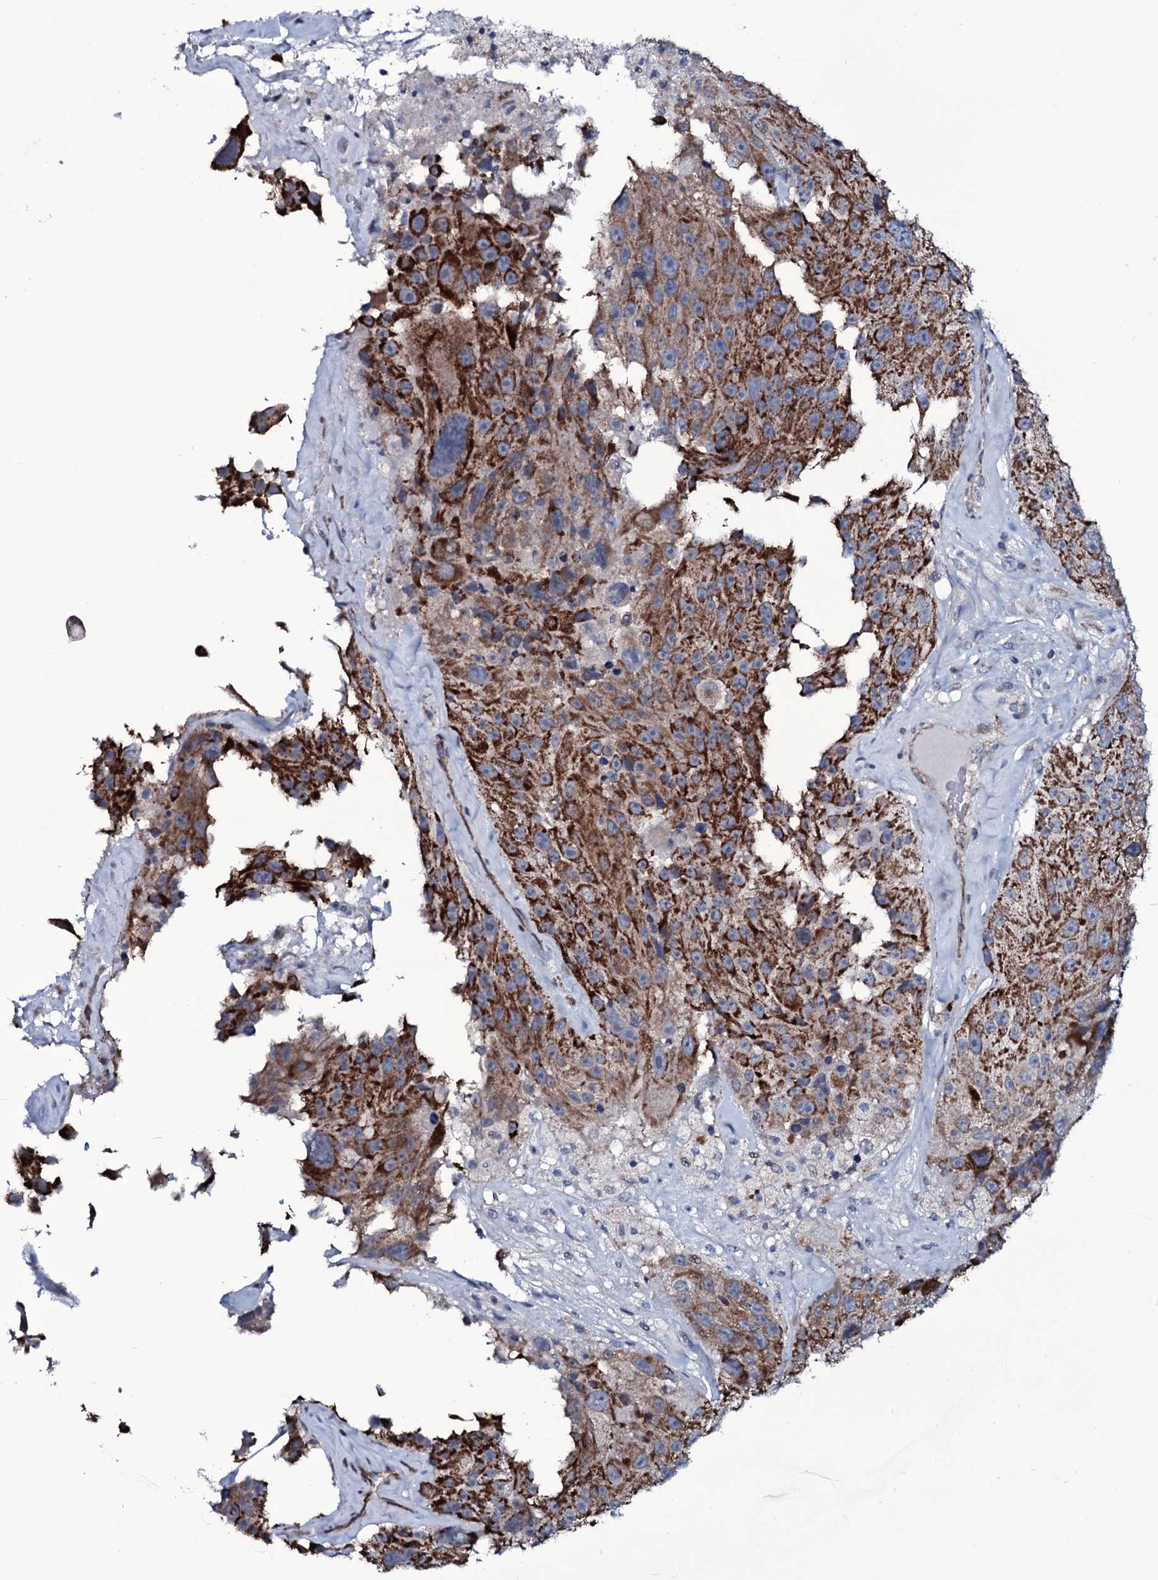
{"staining": {"intensity": "strong", "quantity": ">75%", "location": "cytoplasmic/membranous"}, "tissue": "melanoma", "cell_type": "Tumor cells", "image_type": "cancer", "snomed": [{"axis": "morphology", "description": "Malignant melanoma, Metastatic site"}, {"axis": "topography", "description": "Lymph node"}], "caption": "IHC image of human malignant melanoma (metastatic site) stained for a protein (brown), which reveals high levels of strong cytoplasmic/membranous expression in approximately >75% of tumor cells.", "gene": "WIPF3", "patient": {"sex": "male", "age": 62}}